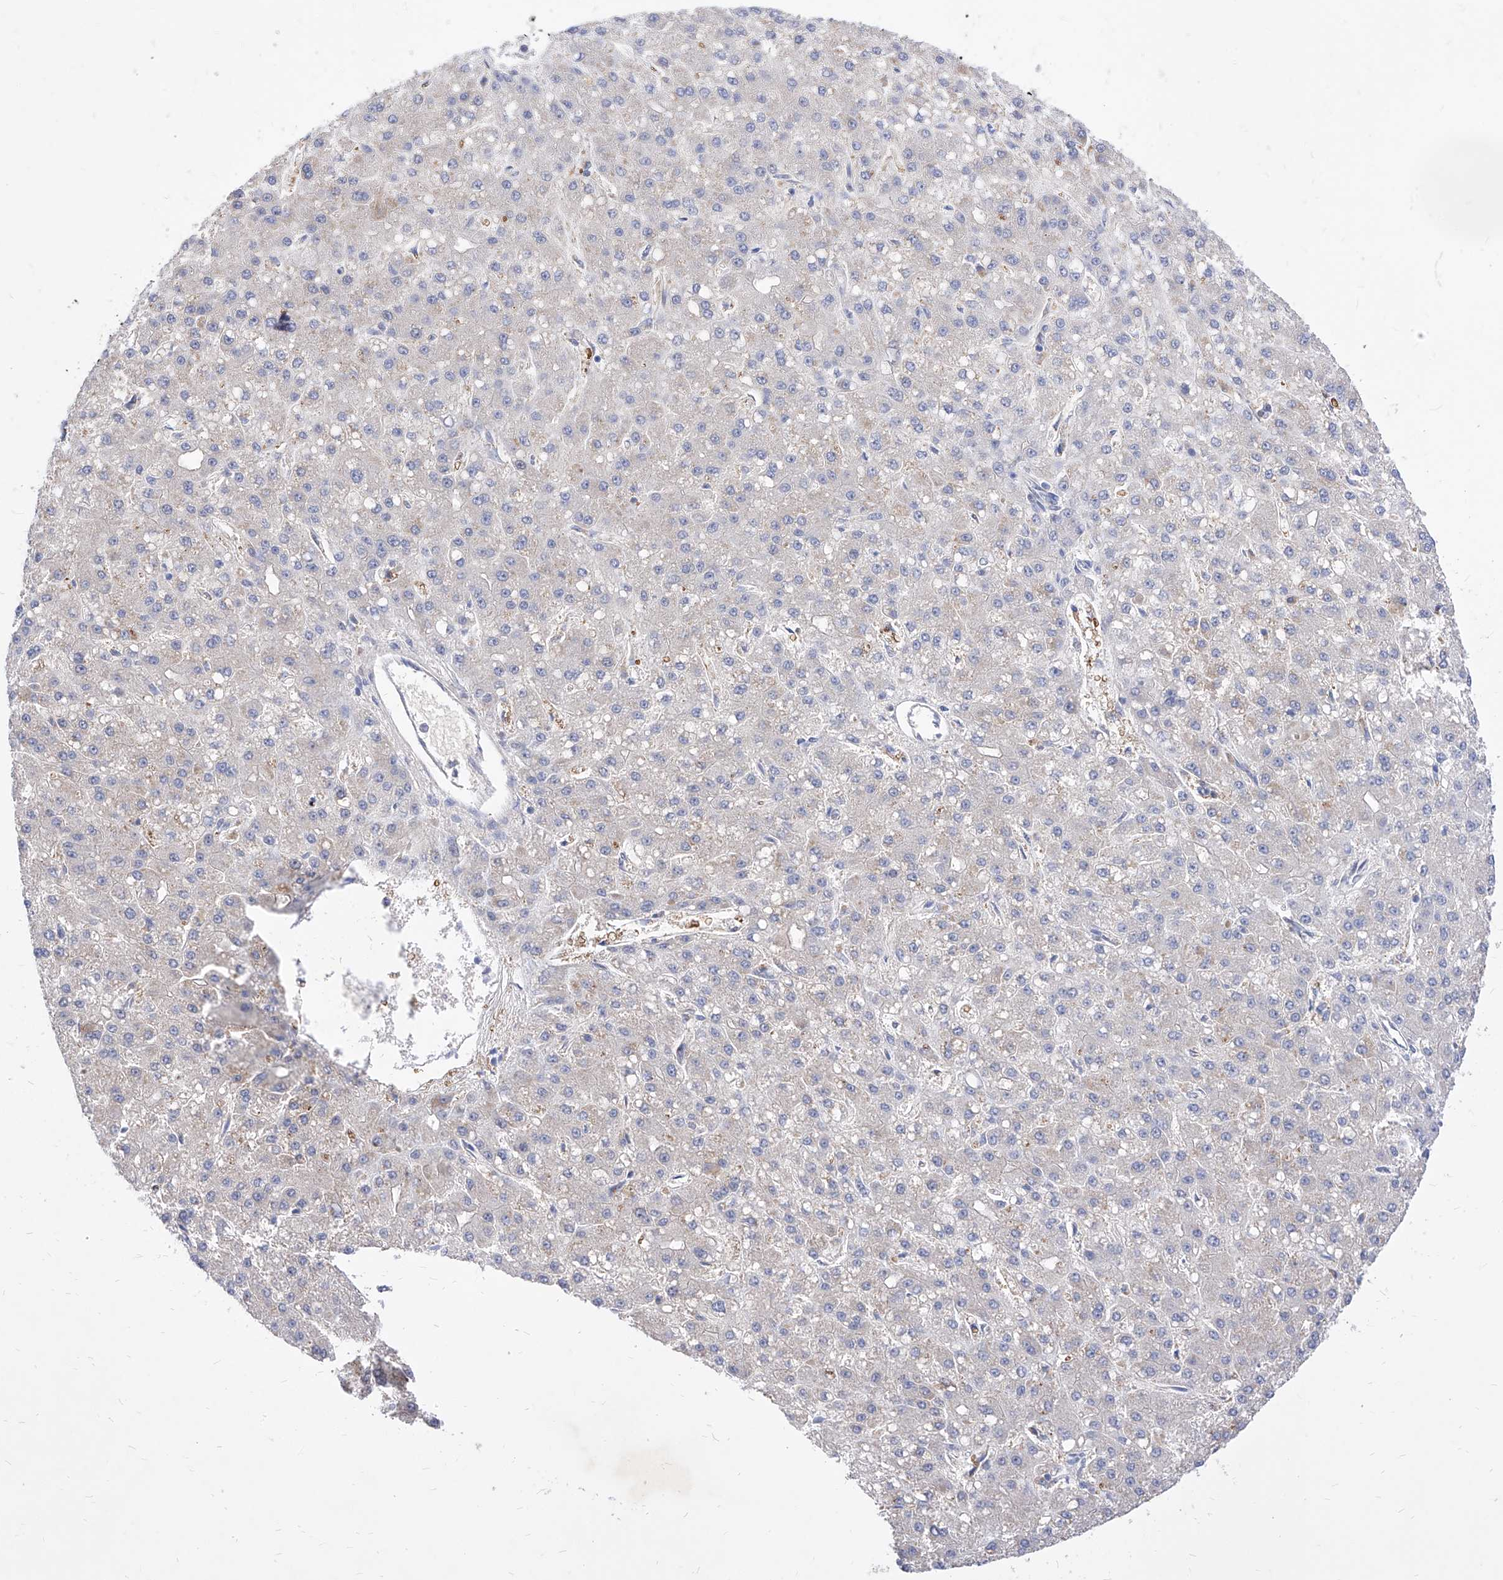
{"staining": {"intensity": "negative", "quantity": "none", "location": "none"}, "tissue": "liver cancer", "cell_type": "Tumor cells", "image_type": "cancer", "snomed": [{"axis": "morphology", "description": "Carcinoma, Hepatocellular, NOS"}, {"axis": "topography", "description": "Liver"}], "caption": "Immunohistochemistry (IHC) of human hepatocellular carcinoma (liver) displays no positivity in tumor cells. (DAB (3,3'-diaminobenzidine) IHC with hematoxylin counter stain).", "gene": "VAX1", "patient": {"sex": "male", "age": 67}}